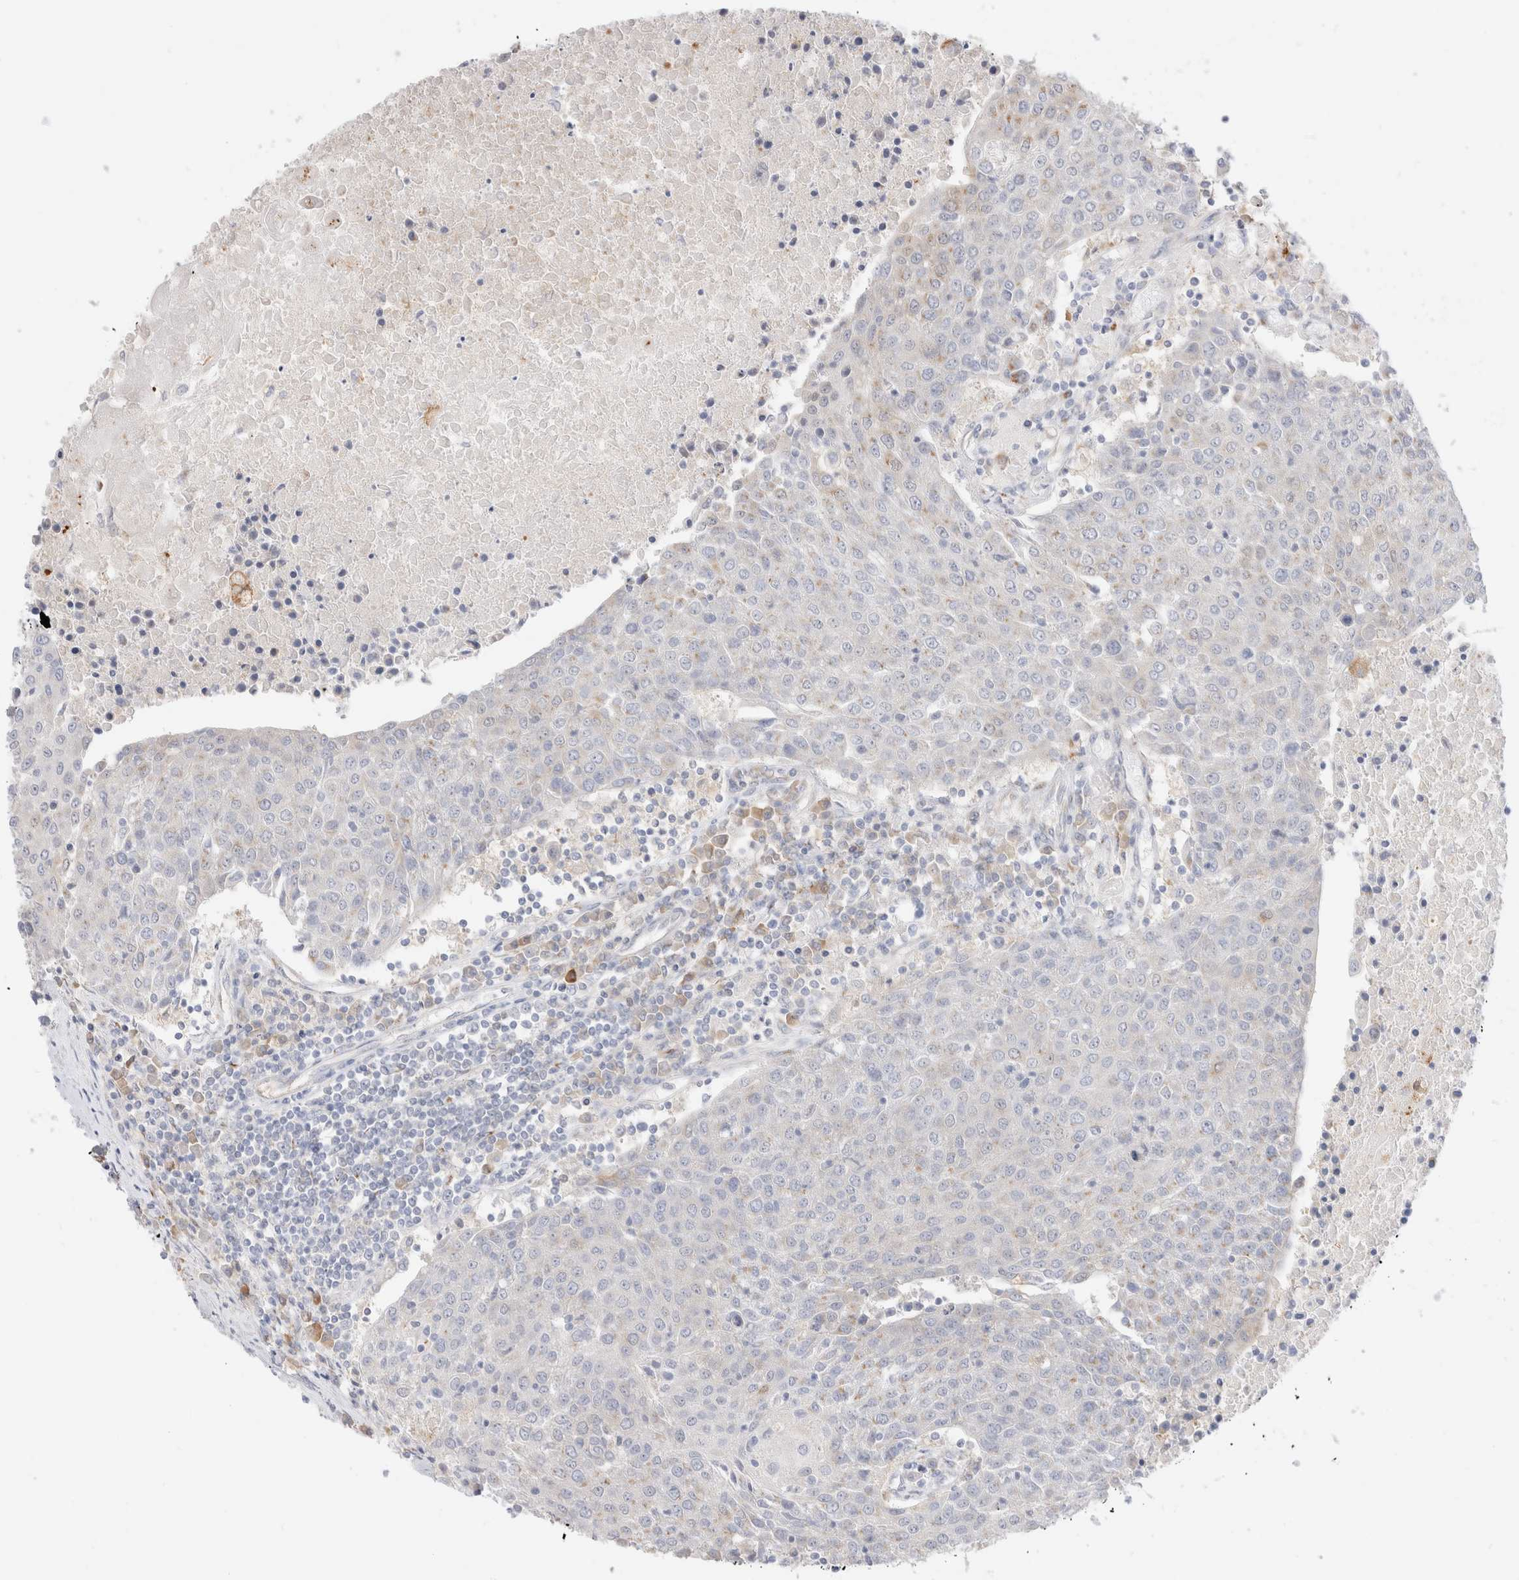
{"staining": {"intensity": "weak", "quantity": "<25%", "location": "cytoplasmic/membranous"}, "tissue": "urothelial cancer", "cell_type": "Tumor cells", "image_type": "cancer", "snomed": [{"axis": "morphology", "description": "Urothelial carcinoma, High grade"}, {"axis": "topography", "description": "Urinary bladder"}], "caption": "An IHC photomicrograph of urothelial cancer is shown. There is no staining in tumor cells of urothelial cancer.", "gene": "EFCAB13", "patient": {"sex": "female", "age": 85}}